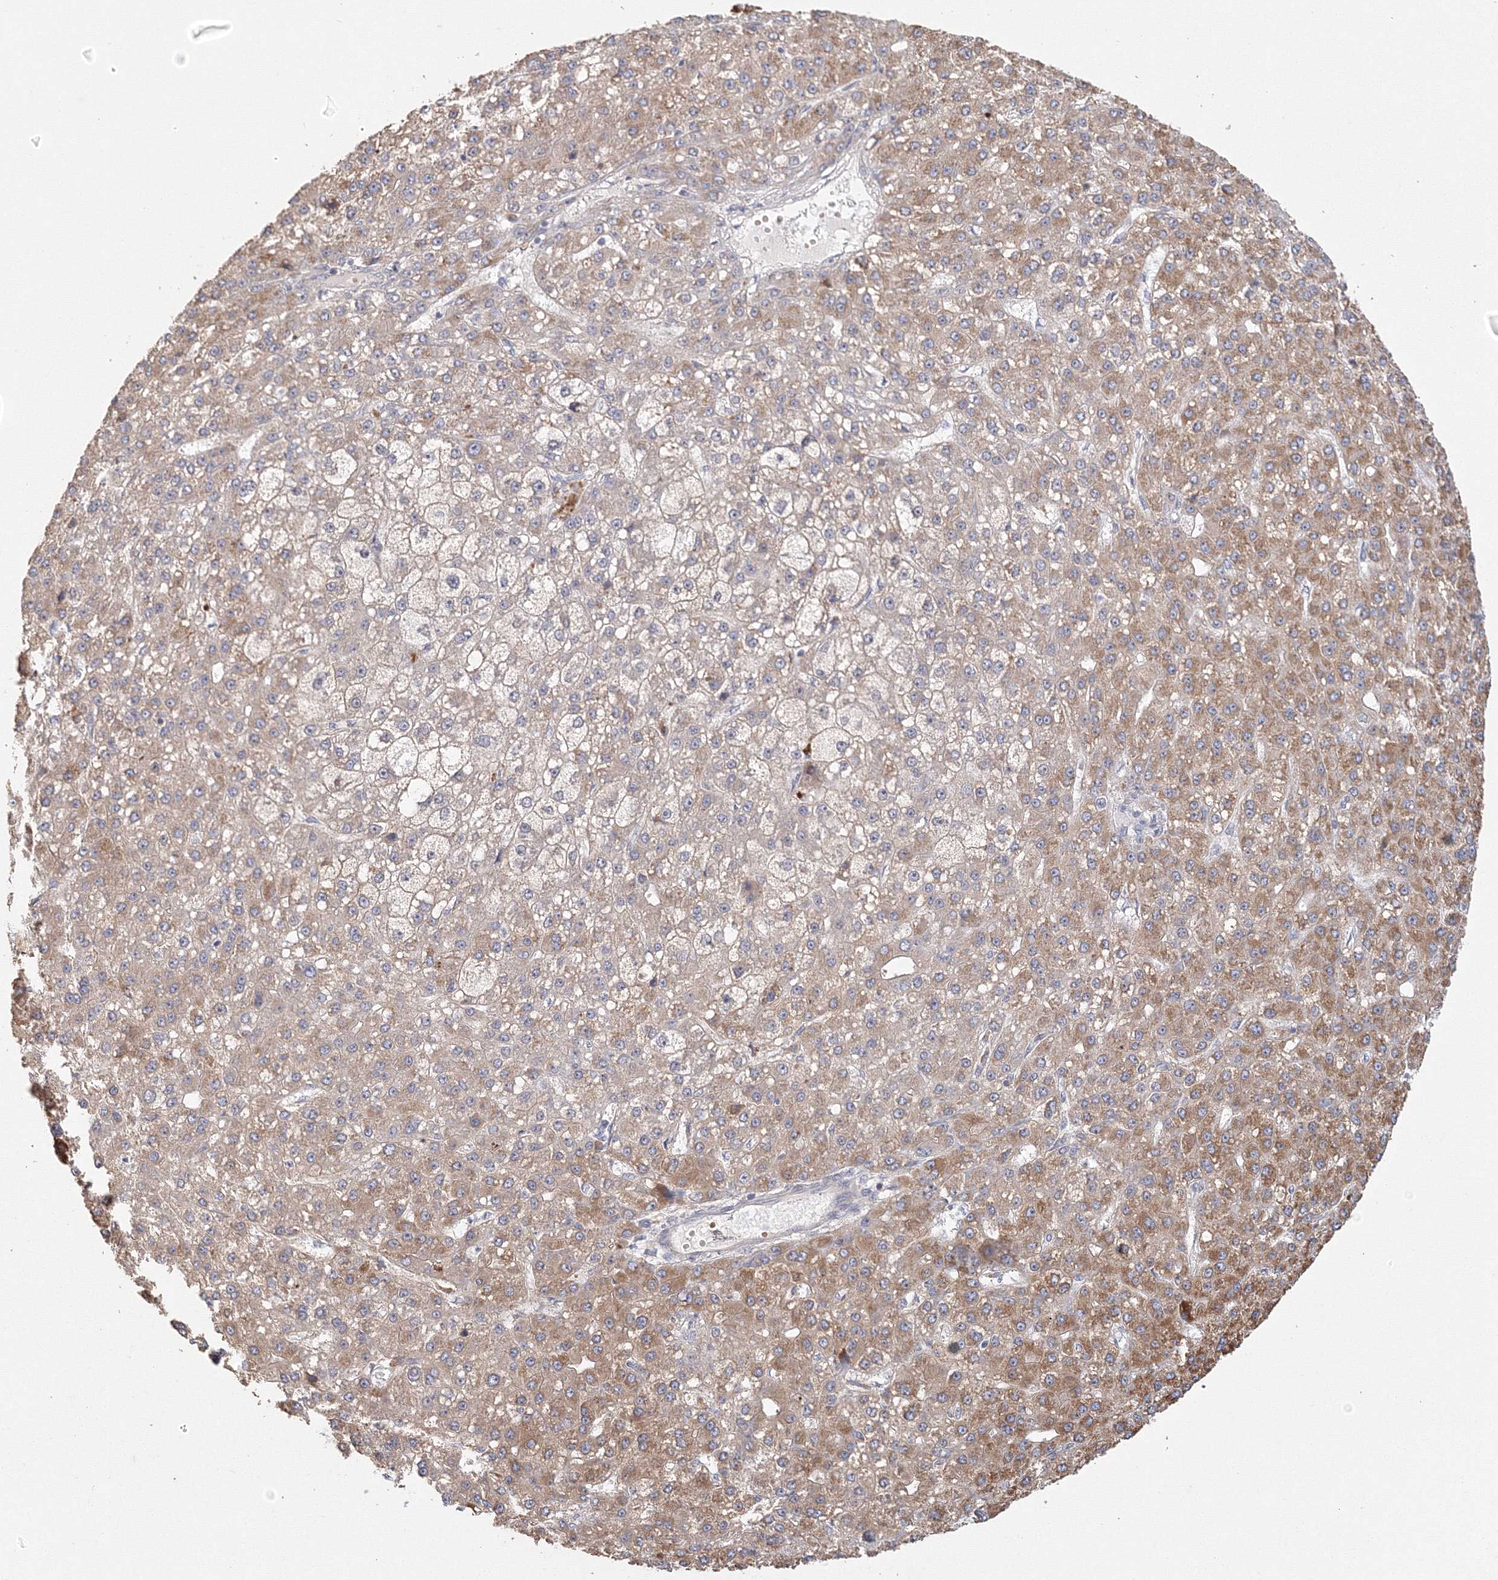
{"staining": {"intensity": "moderate", "quantity": "25%-75%", "location": "cytoplasmic/membranous"}, "tissue": "liver cancer", "cell_type": "Tumor cells", "image_type": "cancer", "snomed": [{"axis": "morphology", "description": "Carcinoma, Hepatocellular, NOS"}, {"axis": "topography", "description": "Liver"}], "caption": "About 25%-75% of tumor cells in liver cancer reveal moderate cytoplasmic/membranous protein expression as visualized by brown immunohistochemical staining.", "gene": "TACC2", "patient": {"sex": "male", "age": 67}}